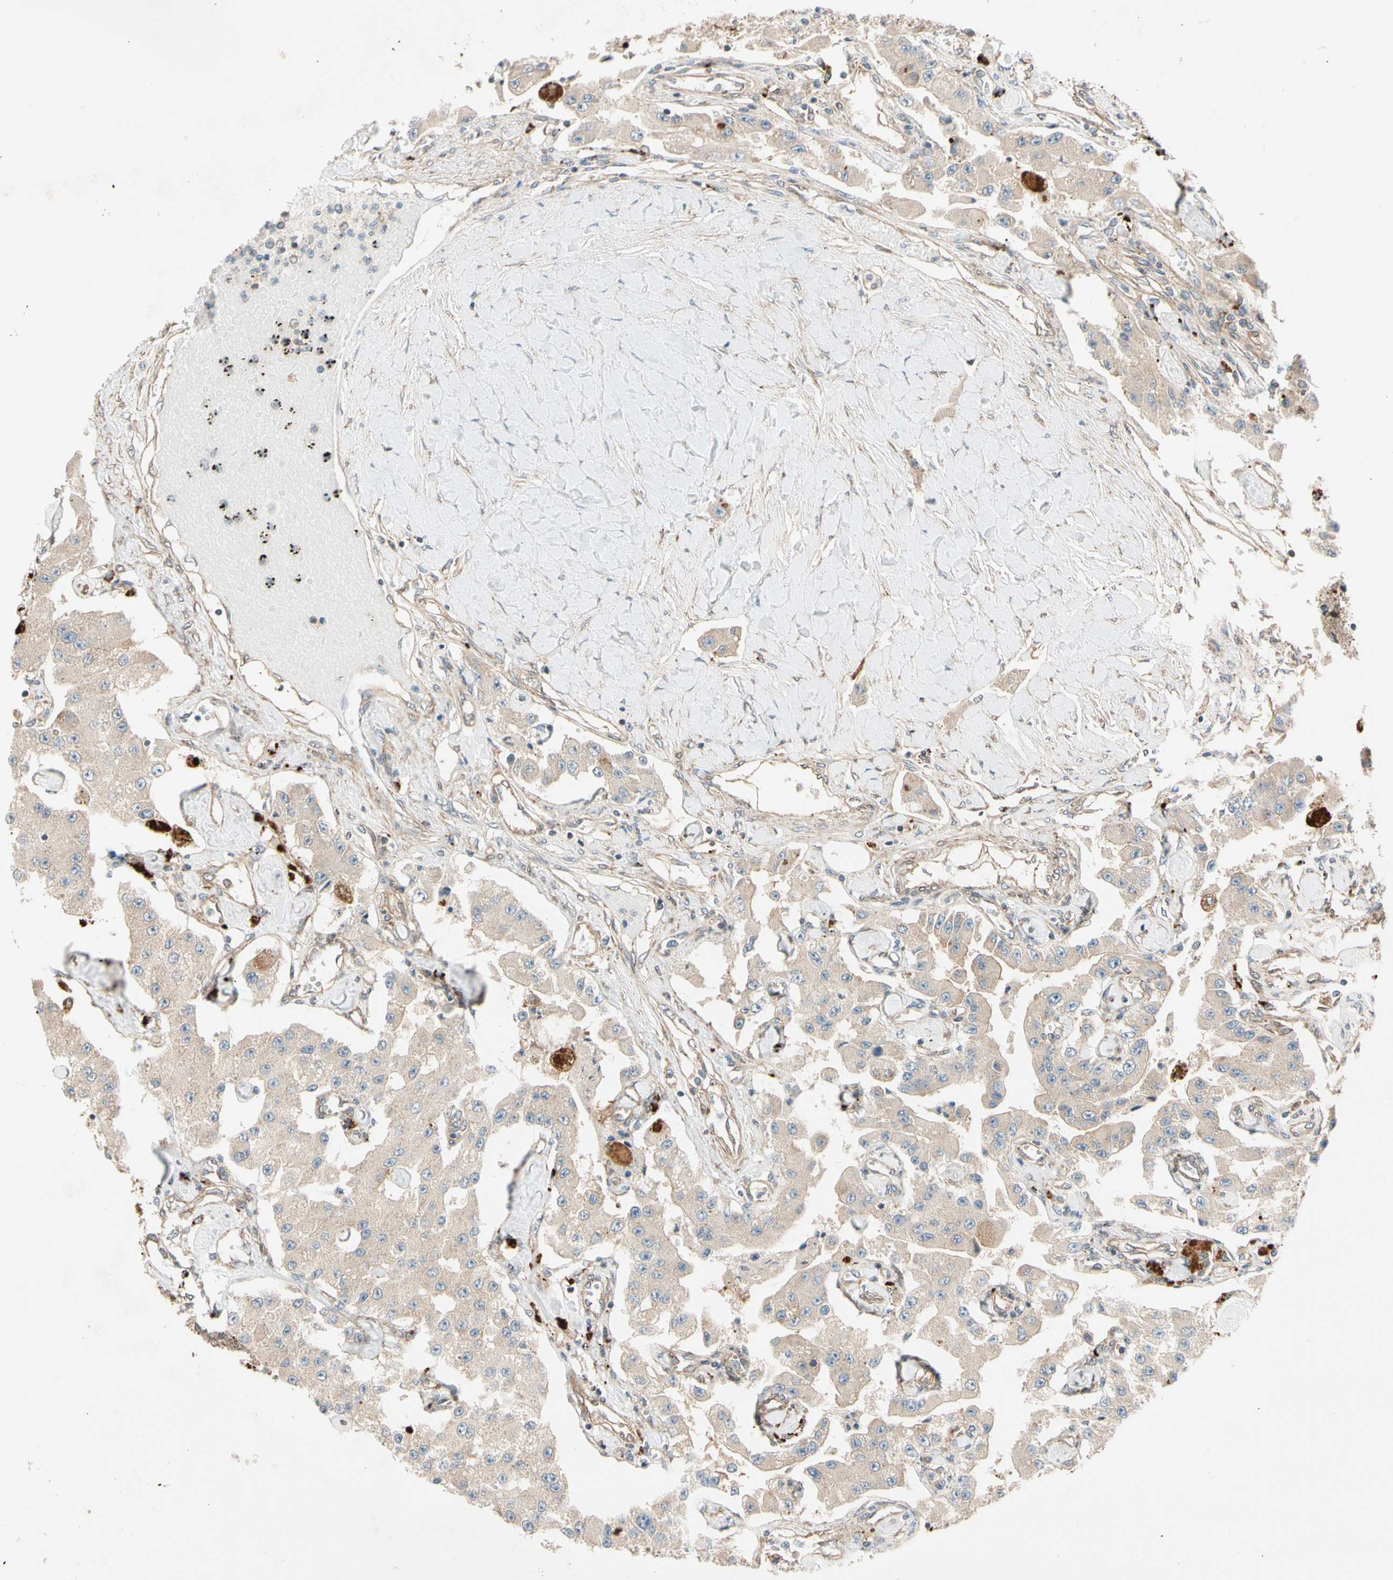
{"staining": {"intensity": "weak", "quantity": ">75%", "location": "cytoplasmic/membranous"}, "tissue": "carcinoid", "cell_type": "Tumor cells", "image_type": "cancer", "snomed": [{"axis": "morphology", "description": "Carcinoid, malignant, NOS"}, {"axis": "topography", "description": "Pancreas"}], "caption": "The micrograph shows a brown stain indicating the presence of a protein in the cytoplasmic/membranous of tumor cells in carcinoid.", "gene": "PHYH", "patient": {"sex": "male", "age": 41}}